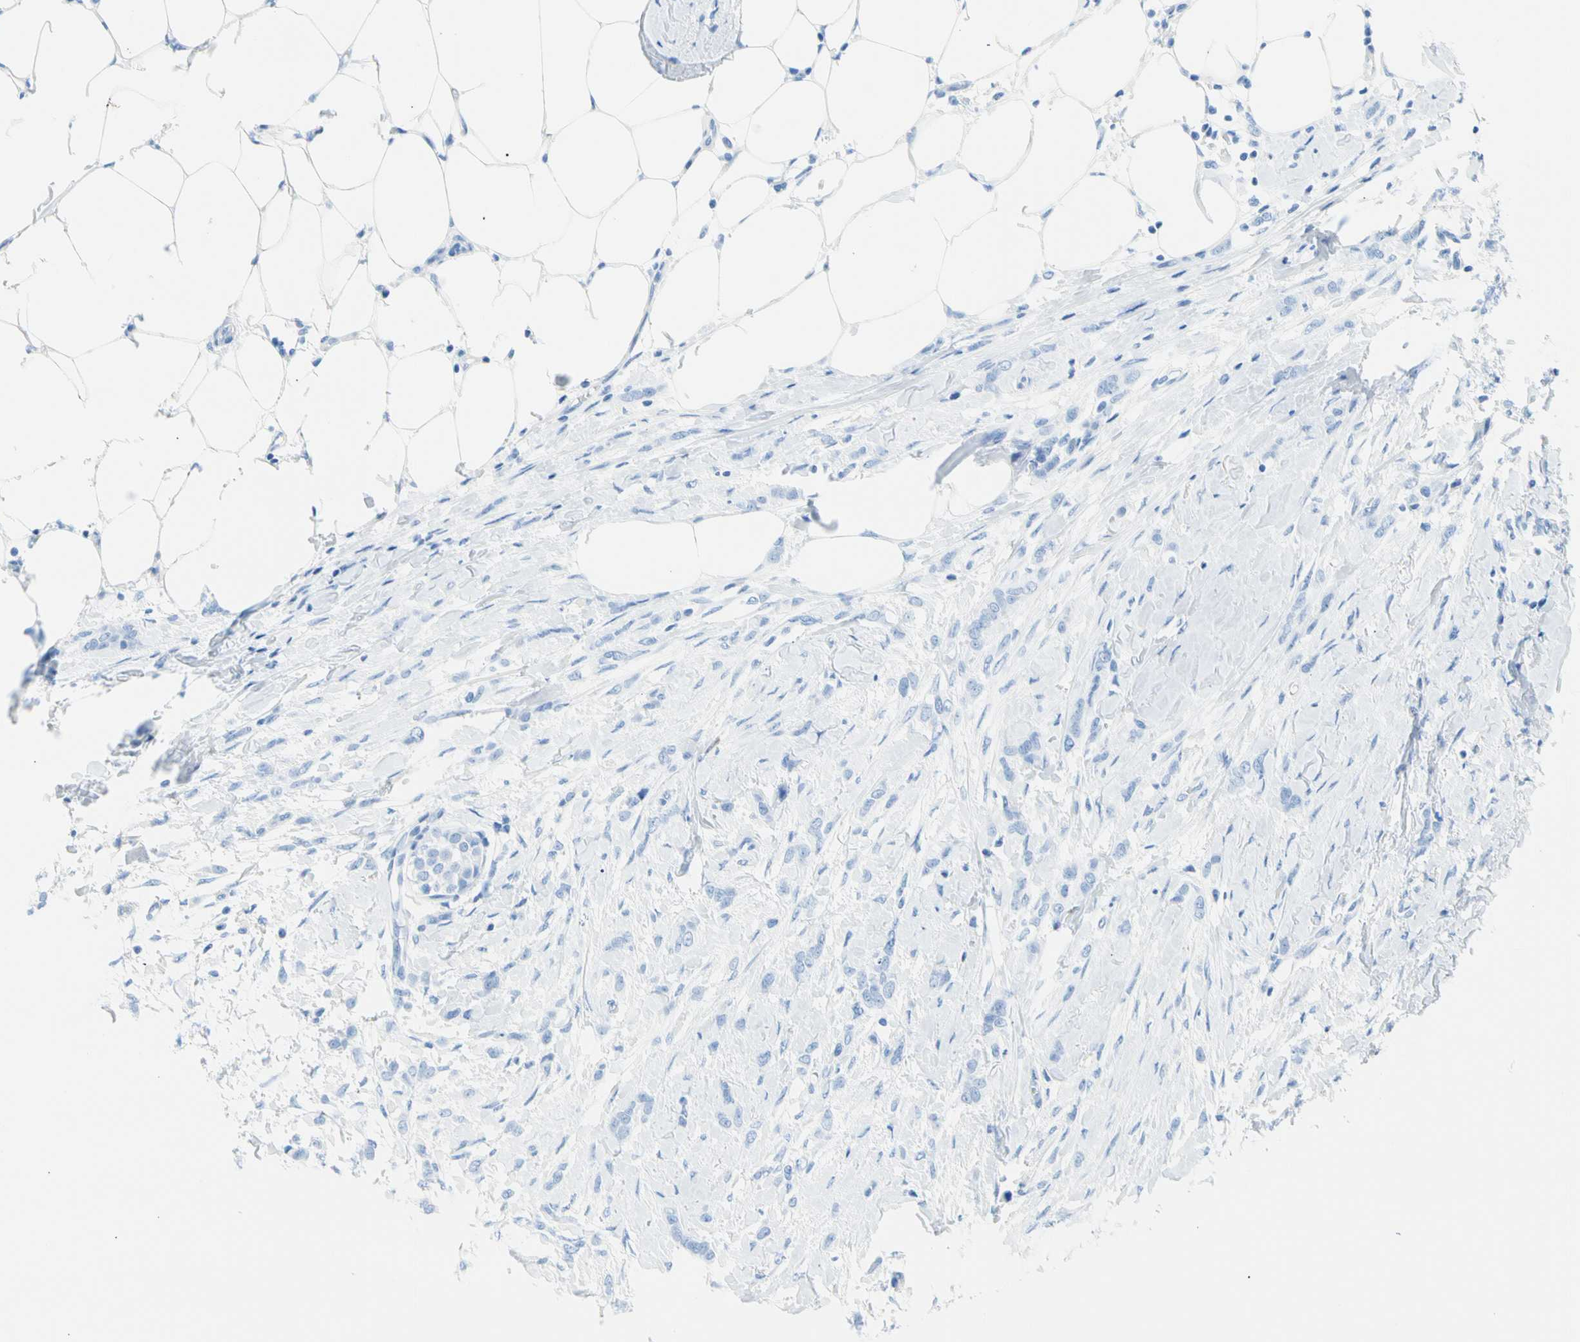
{"staining": {"intensity": "negative", "quantity": "none", "location": "none"}, "tissue": "breast cancer", "cell_type": "Tumor cells", "image_type": "cancer", "snomed": [{"axis": "morphology", "description": "Lobular carcinoma, in situ"}, {"axis": "morphology", "description": "Lobular carcinoma"}, {"axis": "topography", "description": "Breast"}], "caption": "This is a photomicrograph of IHC staining of breast cancer (lobular carcinoma), which shows no positivity in tumor cells. The staining was performed using DAB to visualize the protein expression in brown, while the nuclei were stained in blue with hematoxylin (Magnification: 20x).", "gene": "CEL", "patient": {"sex": "female", "age": 41}}